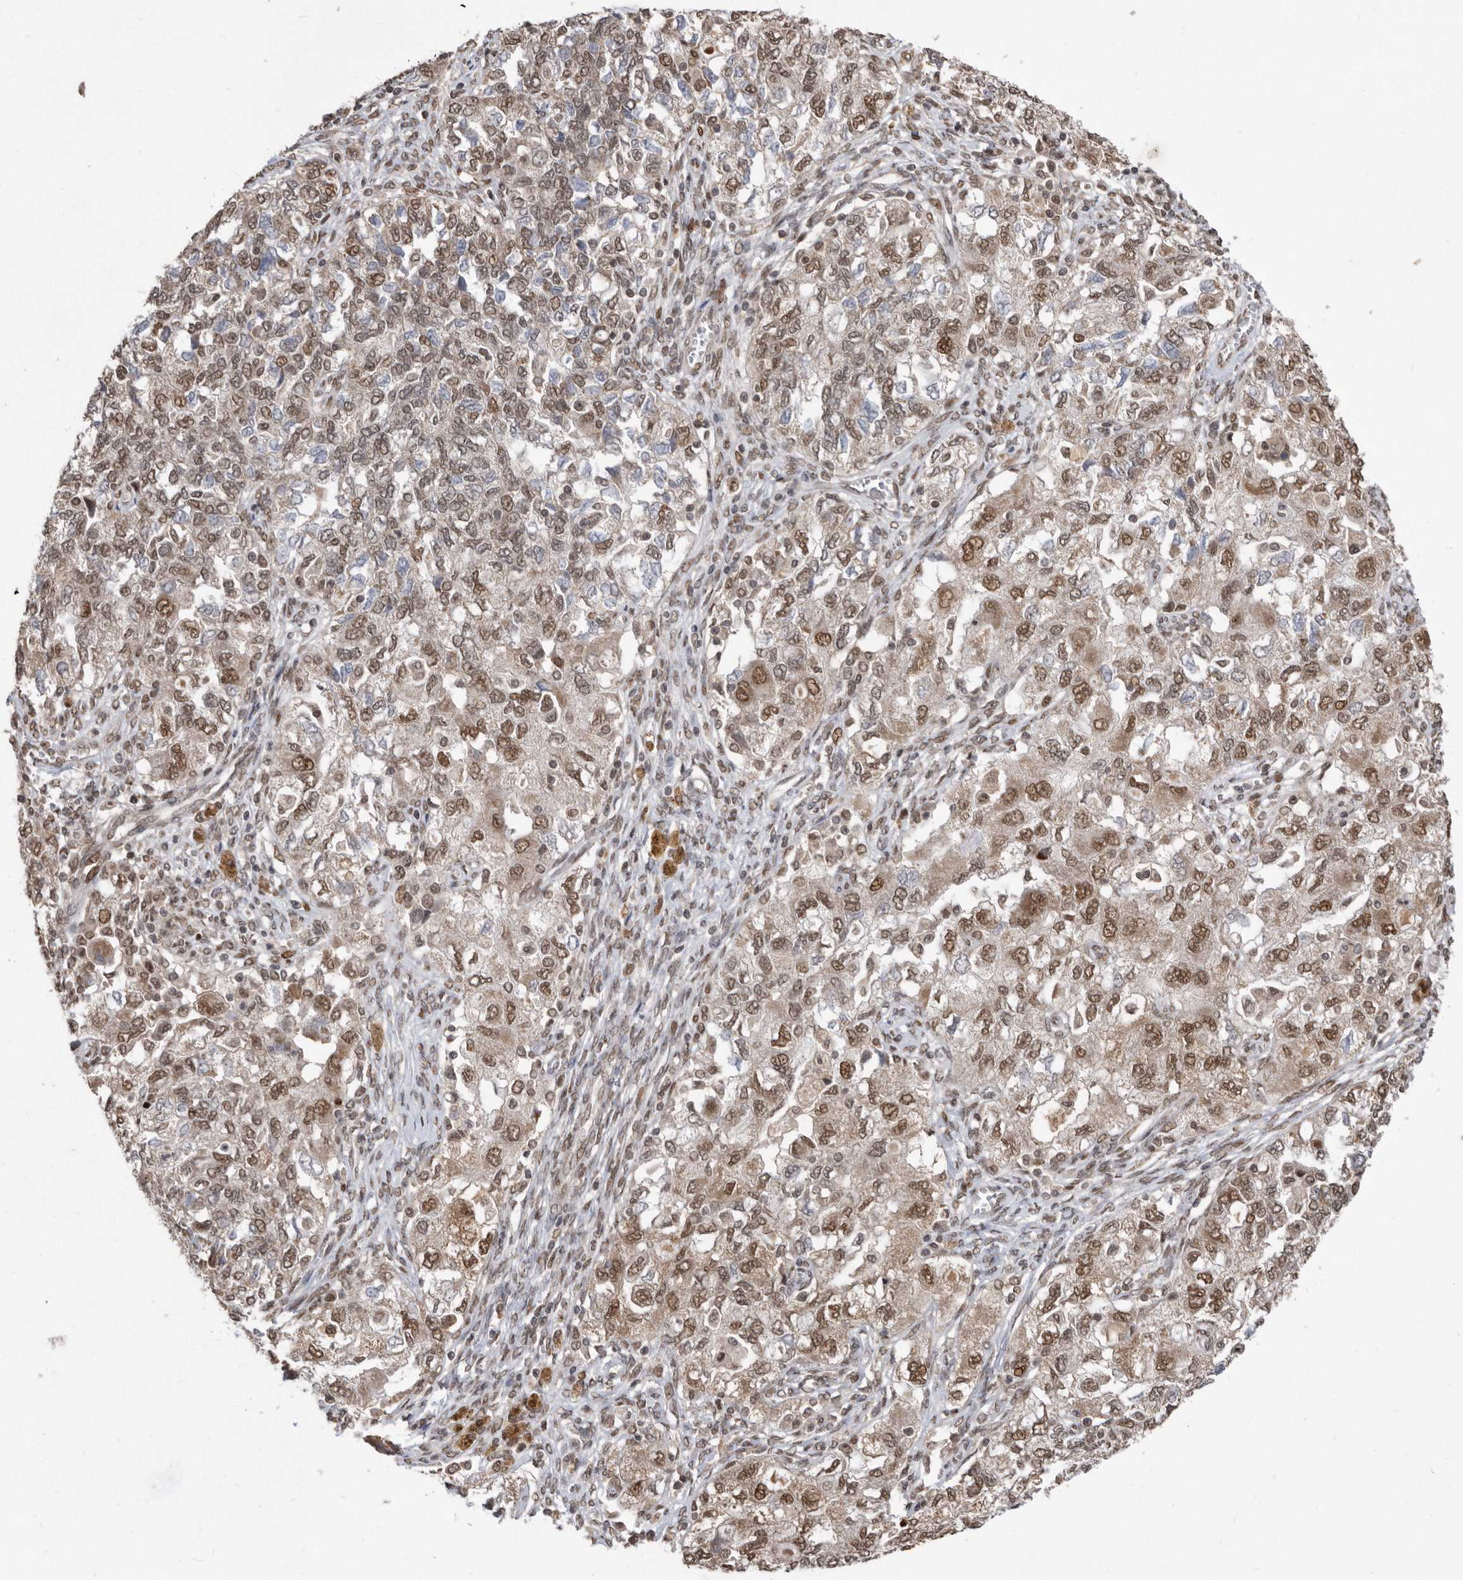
{"staining": {"intensity": "moderate", "quantity": ">75%", "location": "nuclear"}, "tissue": "ovarian cancer", "cell_type": "Tumor cells", "image_type": "cancer", "snomed": [{"axis": "morphology", "description": "Carcinoma, NOS"}, {"axis": "morphology", "description": "Cystadenocarcinoma, serous, NOS"}, {"axis": "topography", "description": "Ovary"}], "caption": "Immunohistochemical staining of ovarian cancer (carcinoma) shows medium levels of moderate nuclear protein staining in approximately >75% of tumor cells.", "gene": "TDRD3", "patient": {"sex": "female", "age": 69}}